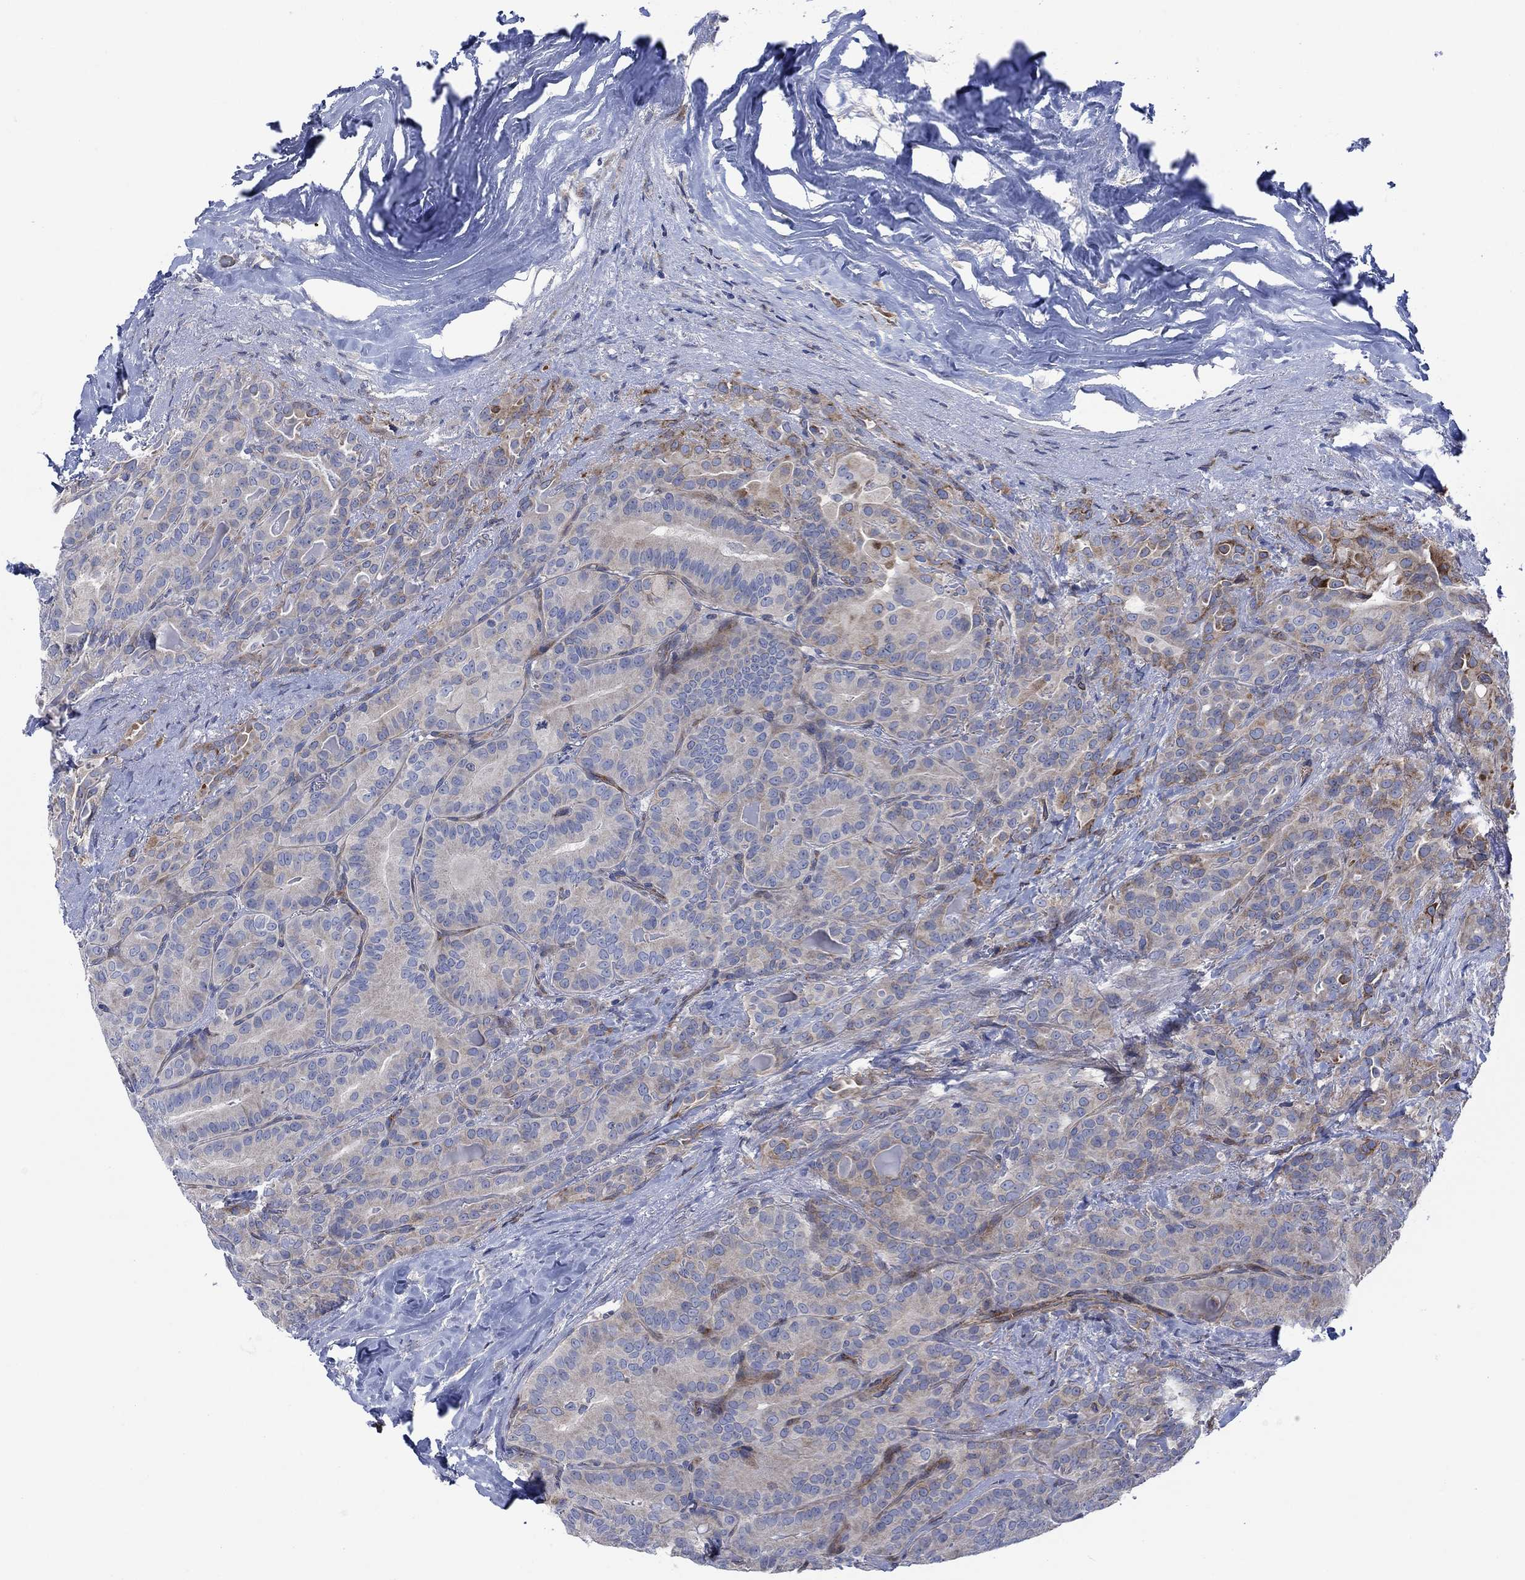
{"staining": {"intensity": "strong", "quantity": "<25%", "location": "cytoplasmic/membranous"}, "tissue": "thyroid cancer", "cell_type": "Tumor cells", "image_type": "cancer", "snomed": [{"axis": "morphology", "description": "Papillary adenocarcinoma, NOS"}, {"axis": "topography", "description": "Thyroid gland"}], "caption": "IHC (DAB) staining of human thyroid cancer (papillary adenocarcinoma) displays strong cytoplasmic/membranous protein positivity in about <25% of tumor cells.", "gene": "FXR1", "patient": {"sex": "male", "age": 61}}